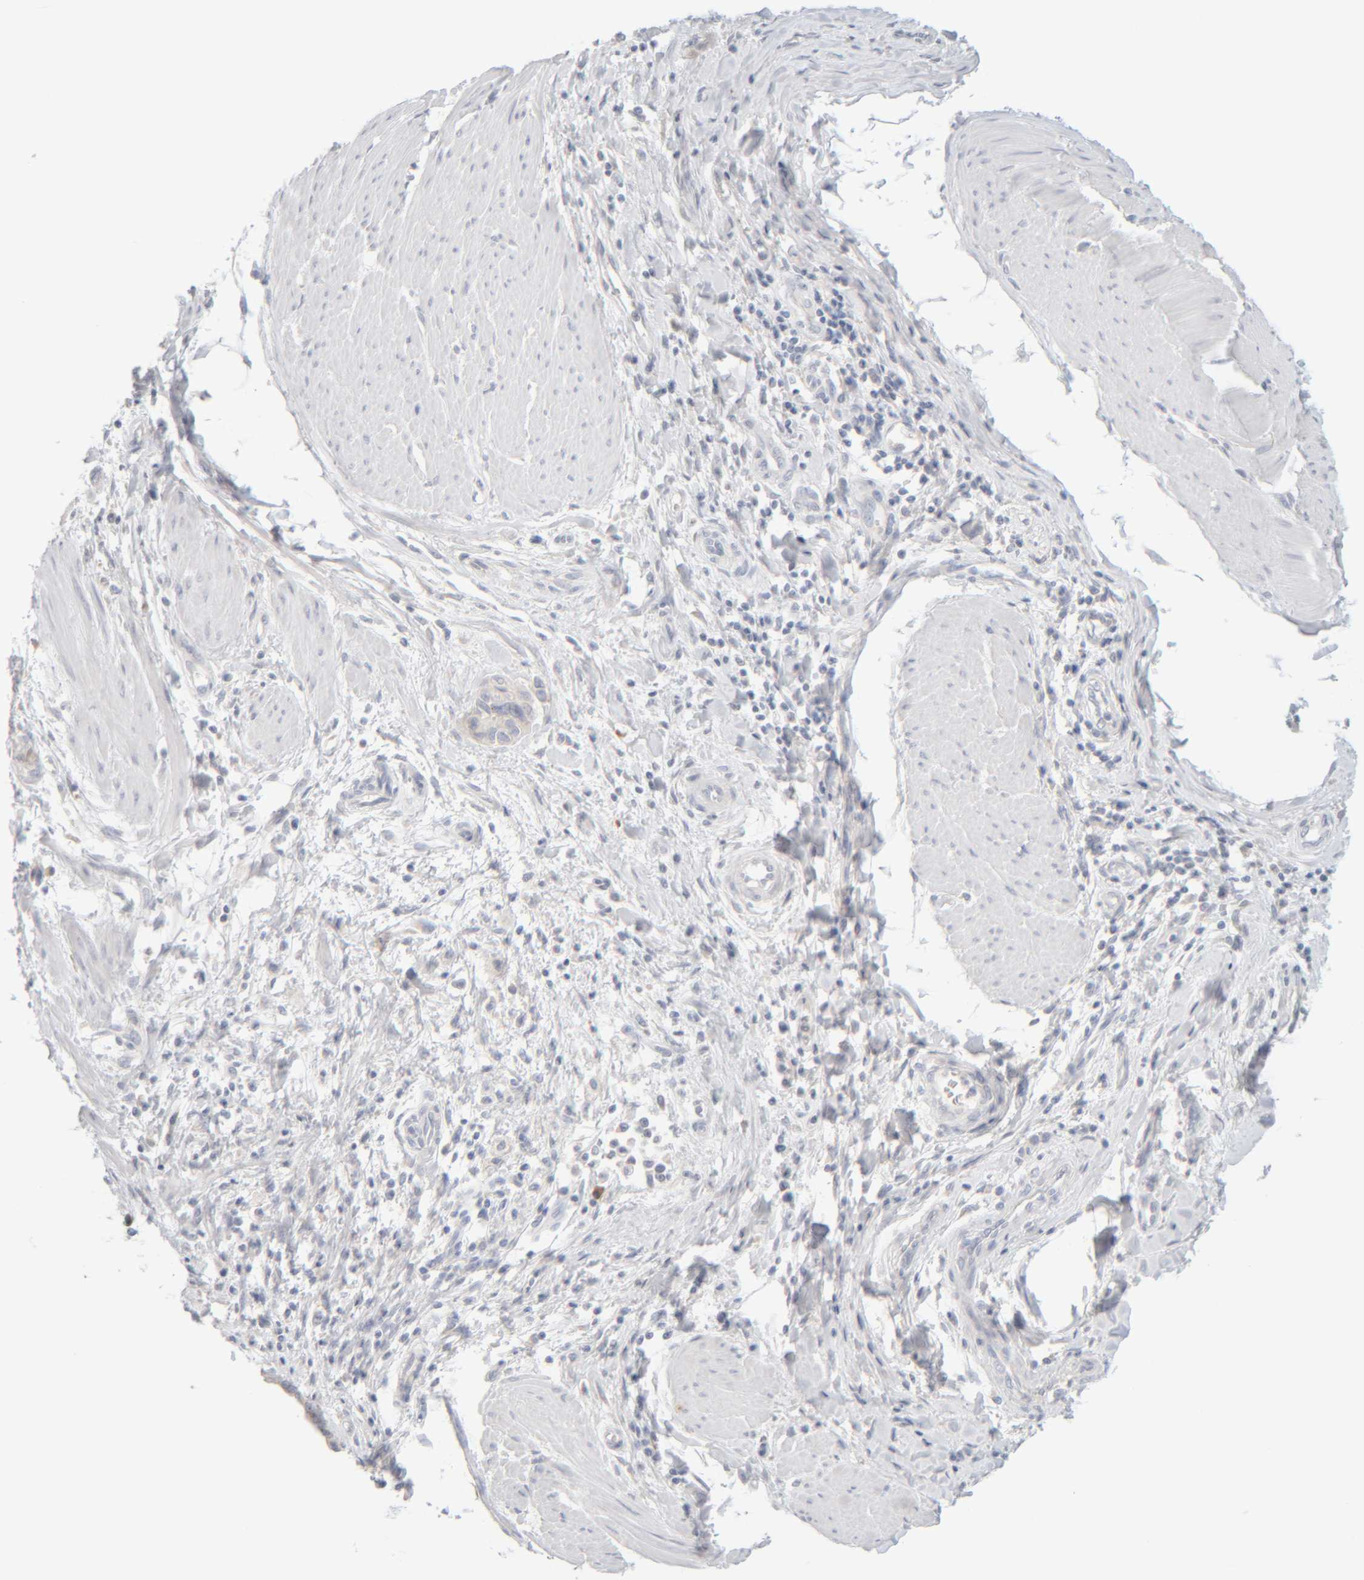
{"staining": {"intensity": "negative", "quantity": "none", "location": "none"}, "tissue": "pancreatic cancer", "cell_type": "Tumor cells", "image_type": "cancer", "snomed": [{"axis": "morphology", "description": "Adenocarcinoma, NOS"}, {"axis": "topography", "description": "Pancreas"}], "caption": "DAB immunohistochemical staining of pancreatic adenocarcinoma displays no significant positivity in tumor cells. (Immunohistochemistry, brightfield microscopy, high magnification).", "gene": "RIDA", "patient": {"sex": "male", "age": 74}}